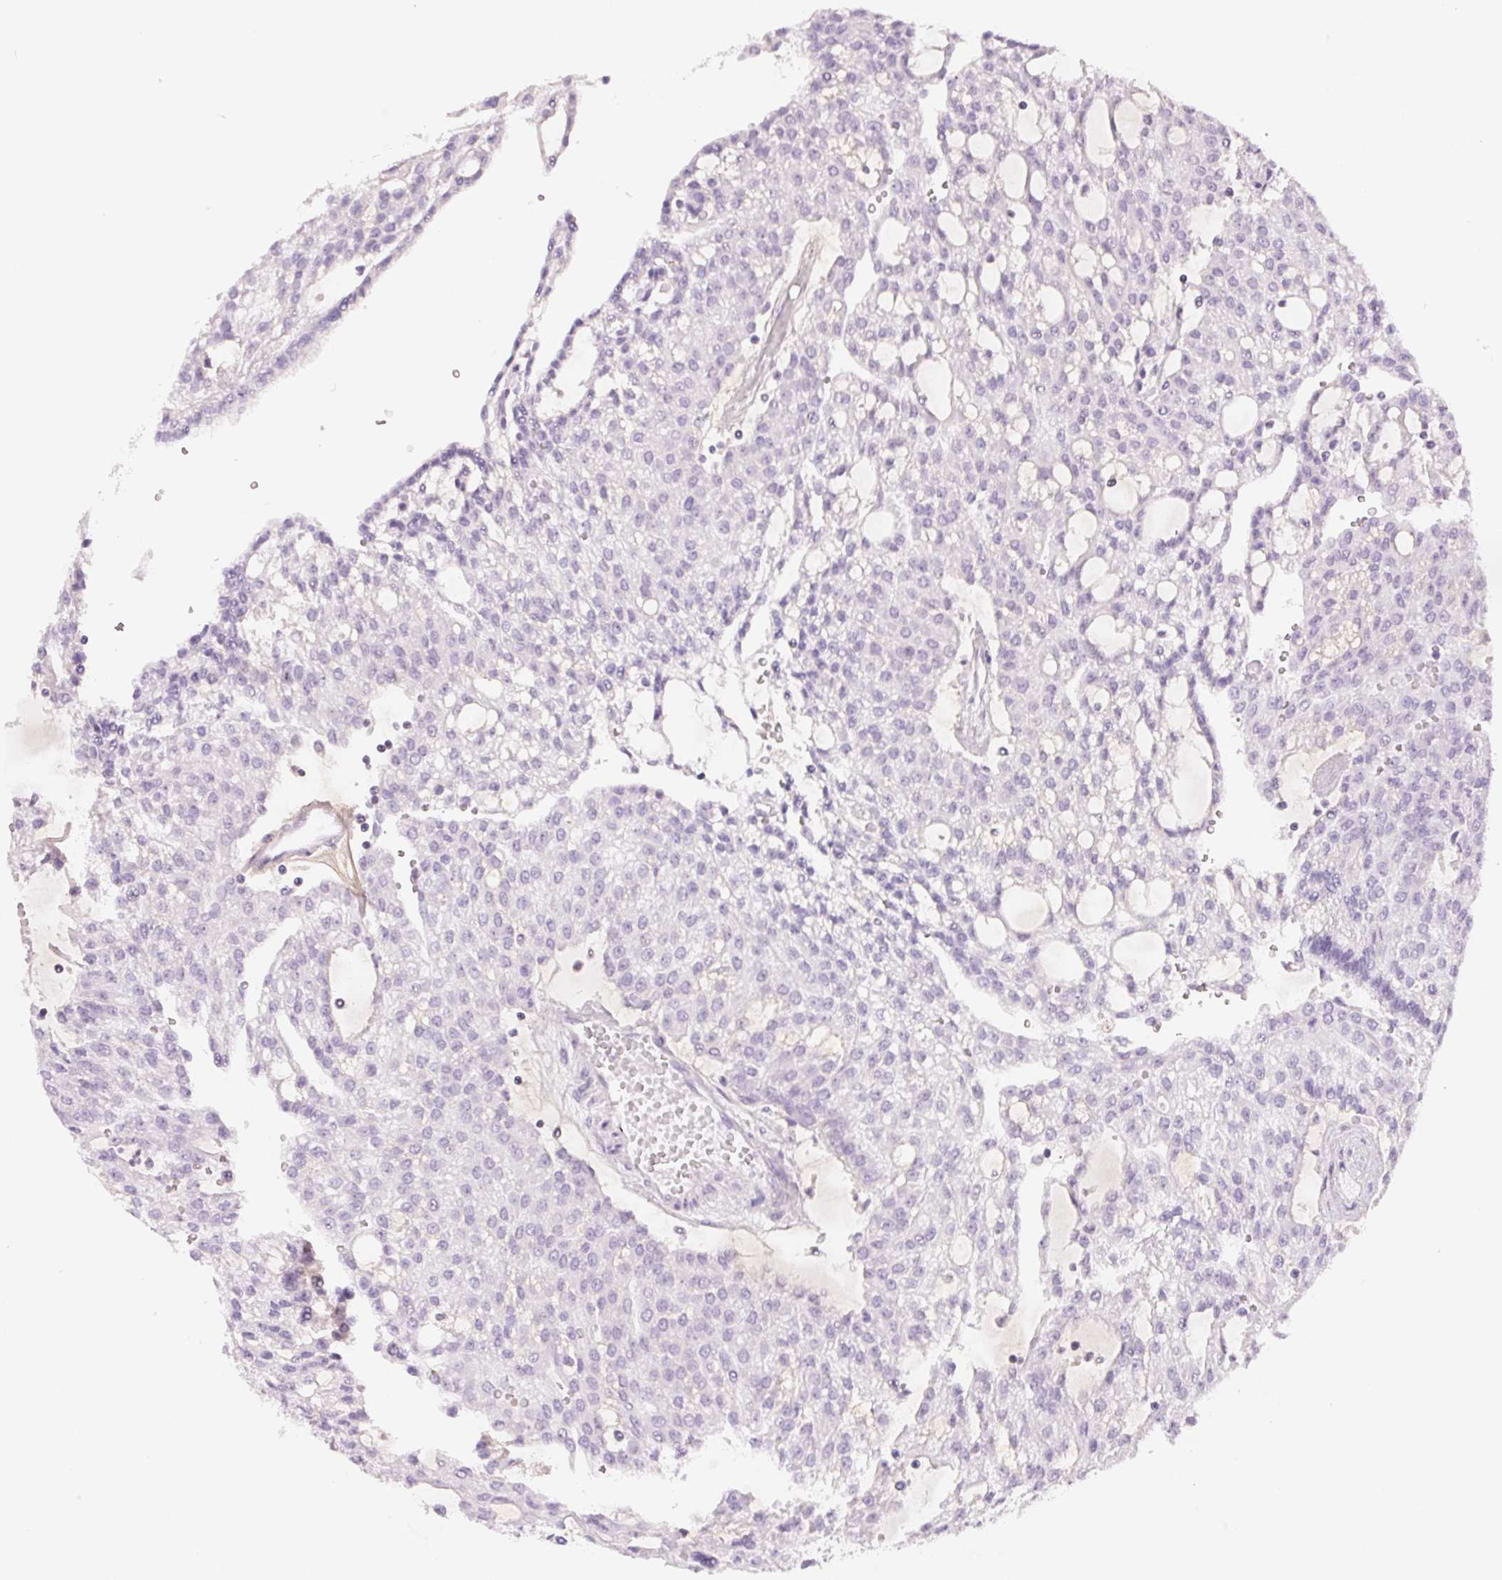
{"staining": {"intensity": "negative", "quantity": "none", "location": "none"}, "tissue": "renal cancer", "cell_type": "Tumor cells", "image_type": "cancer", "snomed": [{"axis": "morphology", "description": "Adenocarcinoma, NOS"}, {"axis": "topography", "description": "Kidney"}], "caption": "An immunohistochemistry histopathology image of renal cancer is shown. There is no staining in tumor cells of renal cancer.", "gene": "CCDC168", "patient": {"sex": "male", "age": 63}}